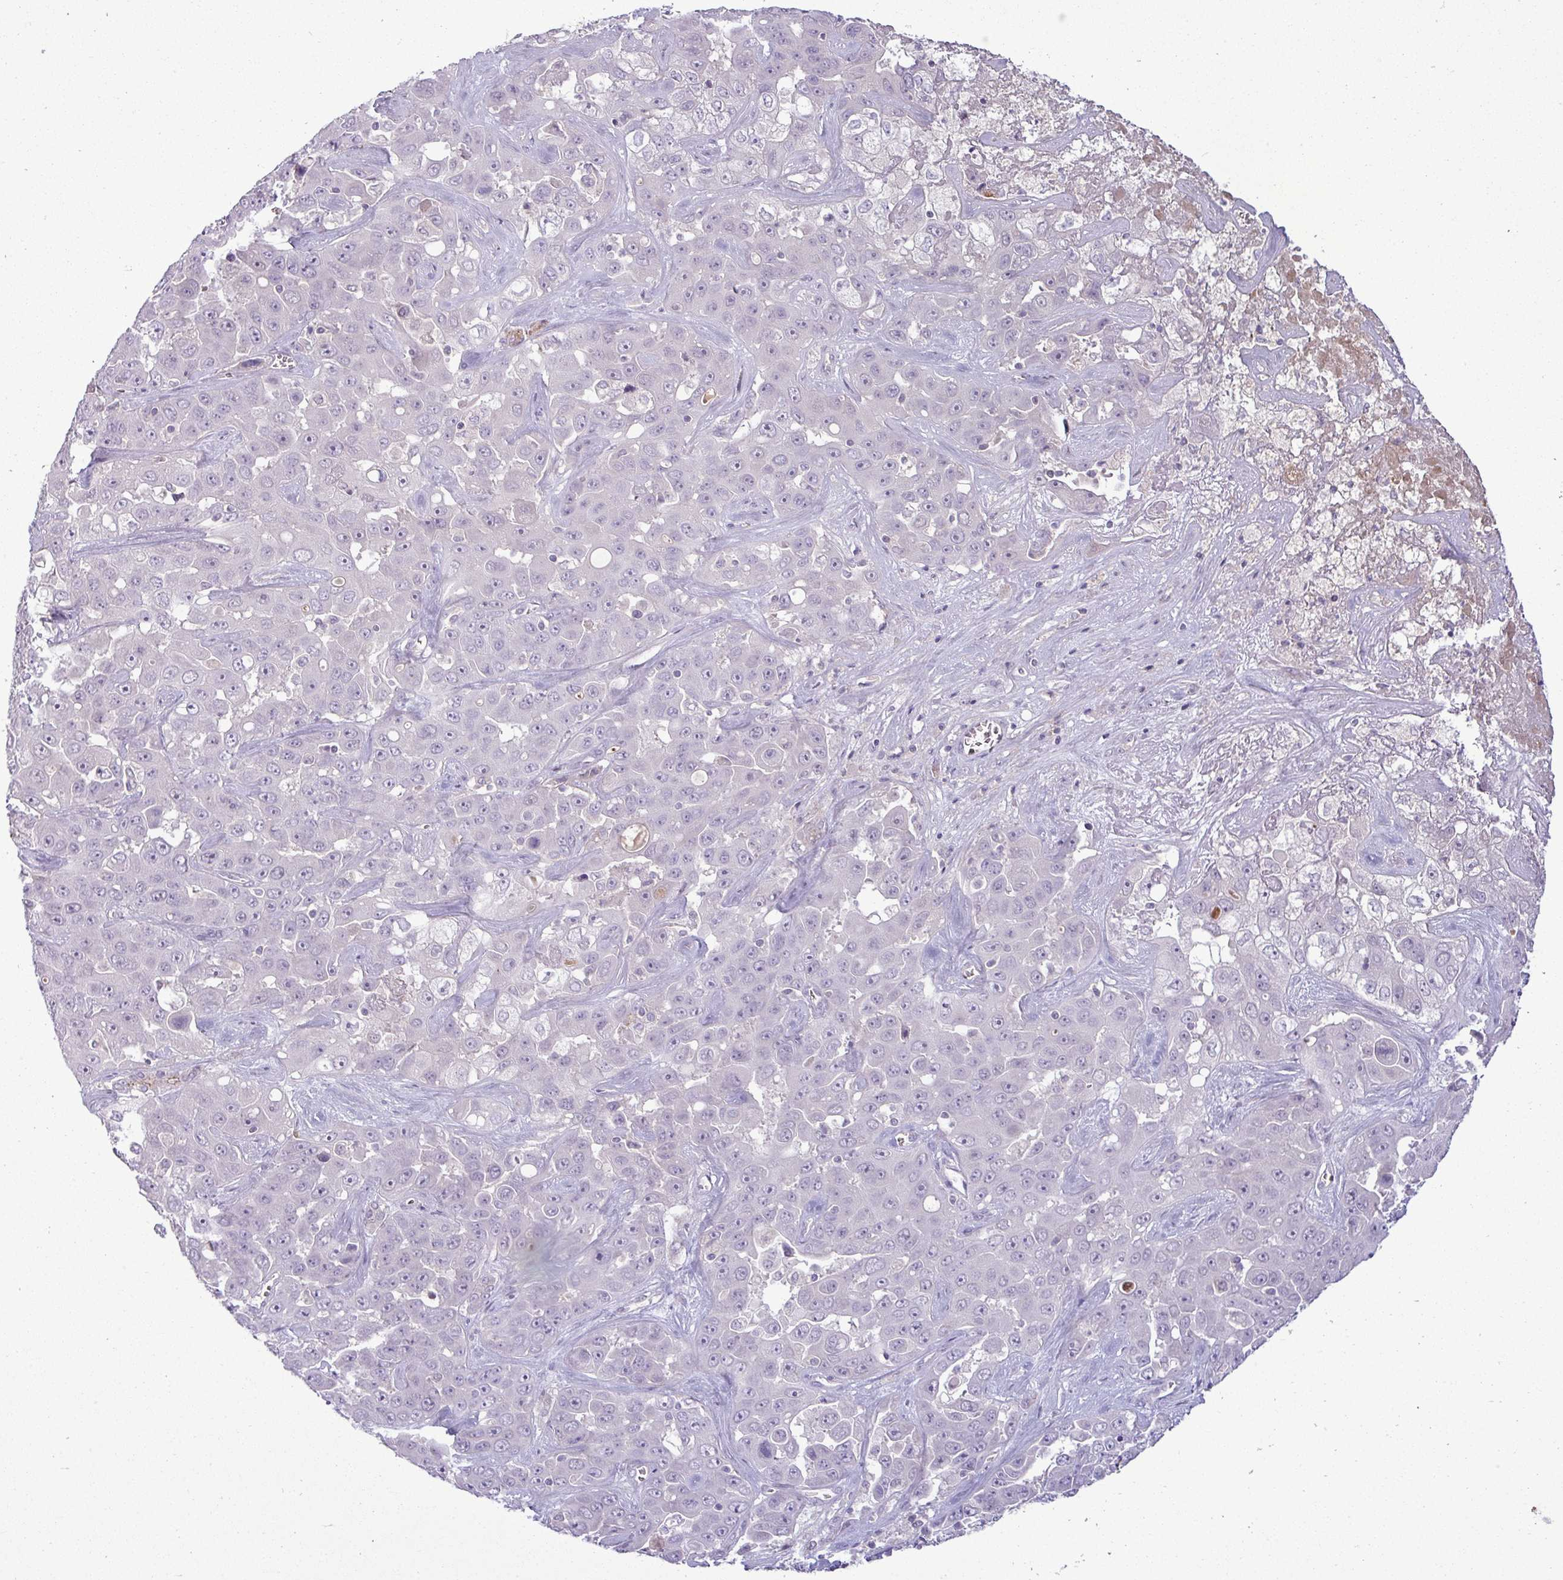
{"staining": {"intensity": "negative", "quantity": "none", "location": "none"}, "tissue": "liver cancer", "cell_type": "Tumor cells", "image_type": "cancer", "snomed": [{"axis": "morphology", "description": "Cholangiocarcinoma"}, {"axis": "topography", "description": "Liver"}], "caption": "A photomicrograph of human liver cholangiocarcinoma is negative for staining in tumor cells. (Immunohistochemistry, brightfield microscopy, high magnification).", "gene": "APOM", "patient": {"sex": "female", "age": 52}}